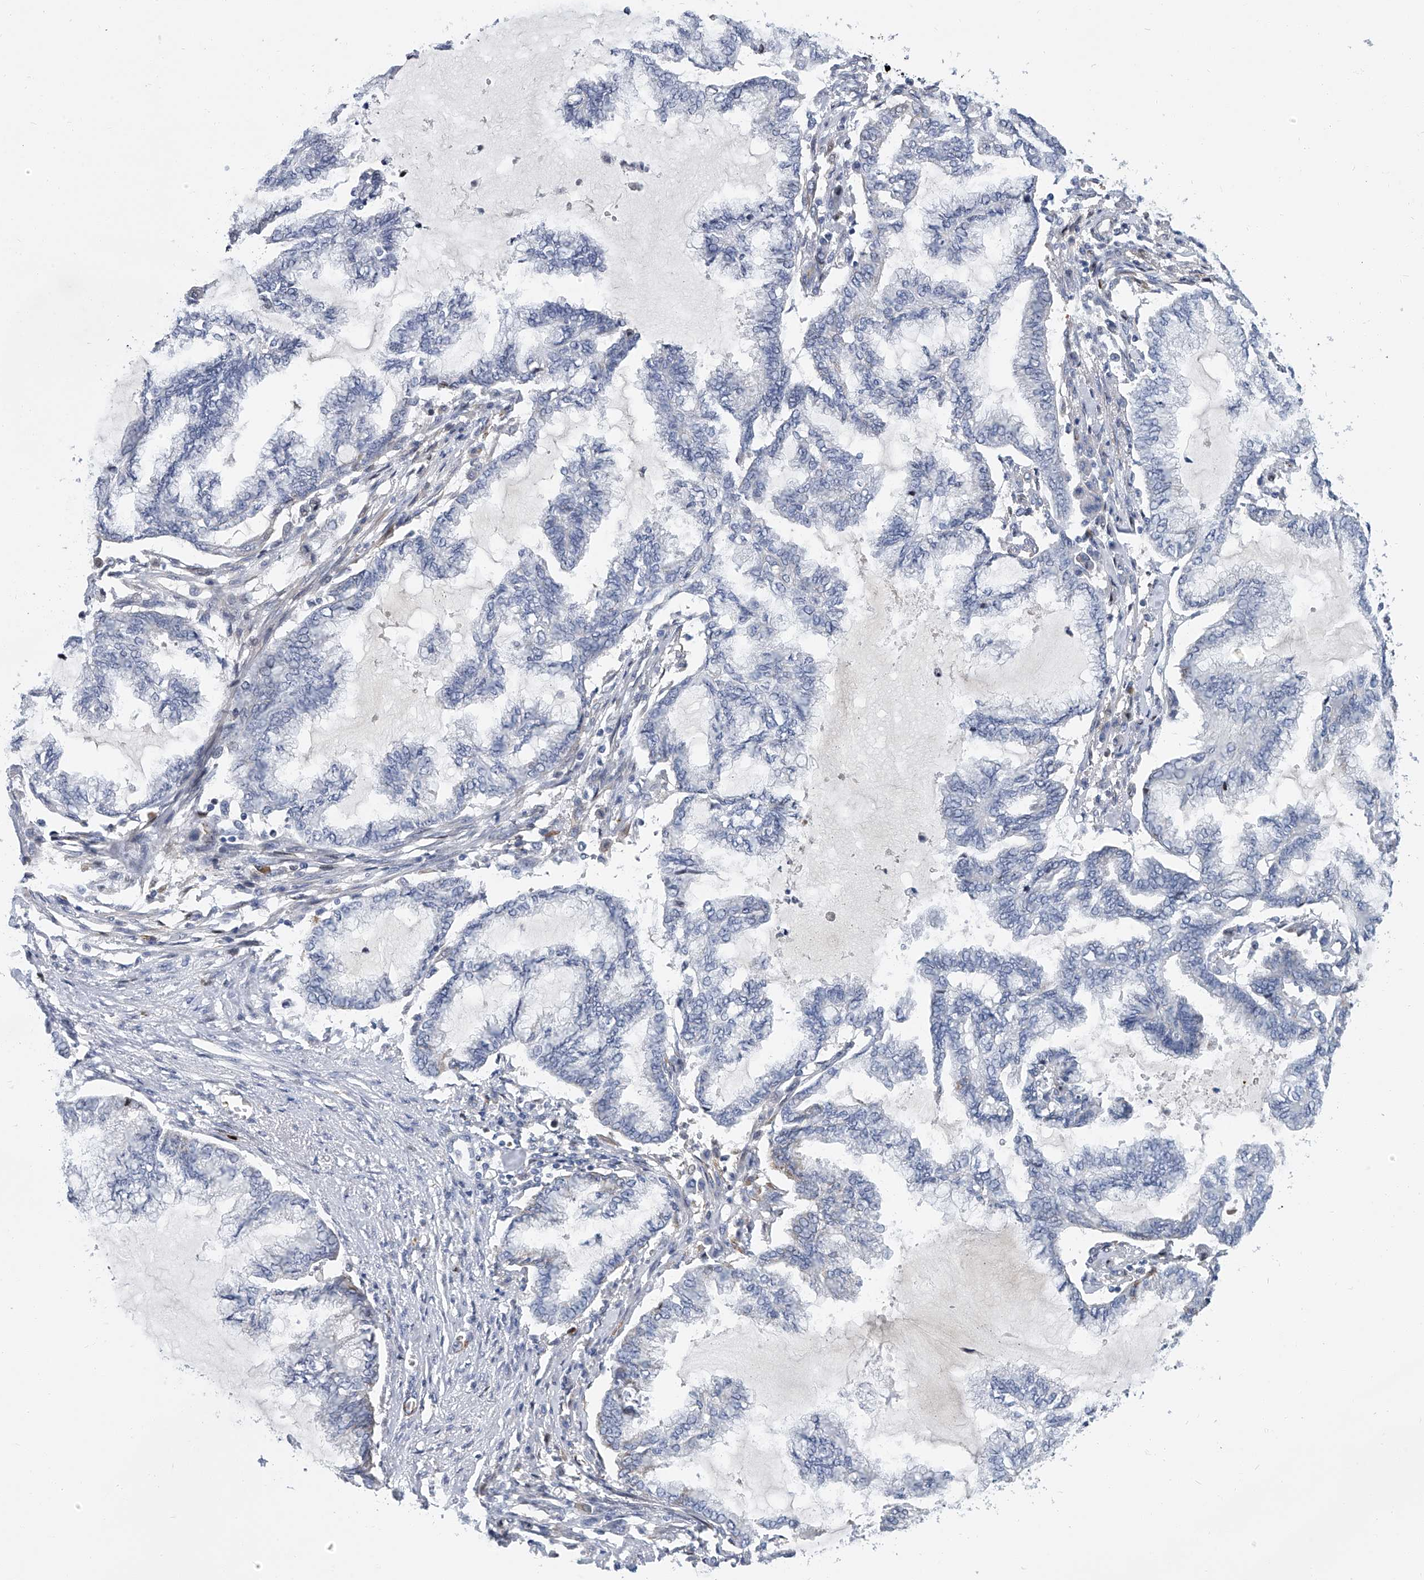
{"staining": {"intensity": "negative", "quantity": "none", "location": "none"}, "tissue": "endometrial cancer", "cell_type": "Tumor cells", "image_type": "cancer", "snomed": [{"axis": "morphology", "description": "Adenocarcinoma, NOS"}, {"axis": "topography", "description": "Endometrium"}], "caption": "Photomicrograph shows no significant protein positivity in tumor cells of adenocarcinoma (endometrial).", "gene": "KIRREL1", "patient": {"sex": "female", "age": 86}}